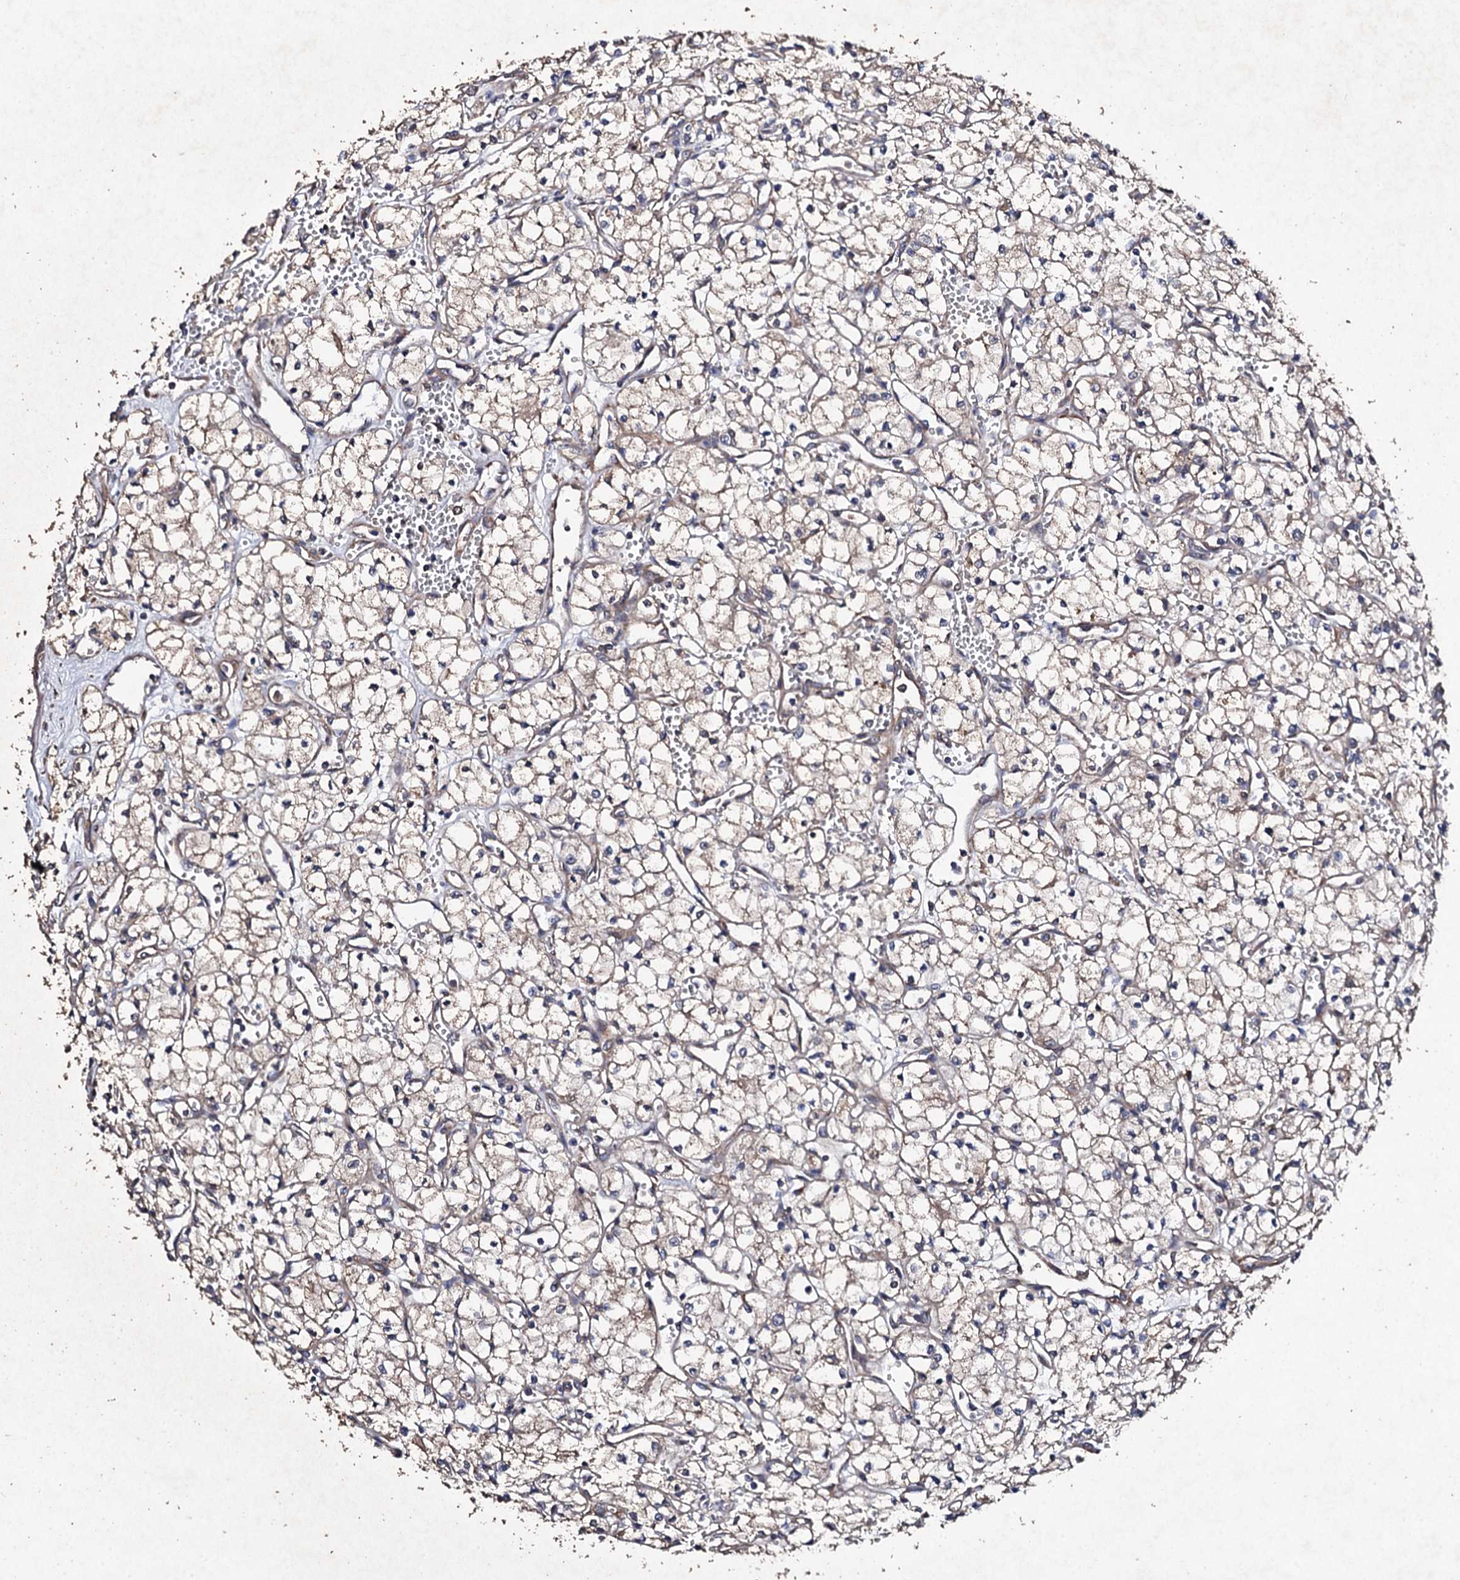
{"staining": {"intensity": "weak", "quantity": ">75%", "location": "cytoplasmic/membranous"}, "tissue": "renal cancer", "cell_type": "Tumor cells", "image_type": "cancer", "snomed": [{"axis": "morphology", "description": "Adenocarcinoma, NOS"}, {"axis": "topography", "description": "Kidney"}], "caption": "Weak cytoplasmic/membranous positivity for a protein is present in approximately >75% of tumor cells of renal cancer using immunohistochemistry (IHC).", "gene": "MOCOS", "patient": {"sex": "male", "age": 59}}